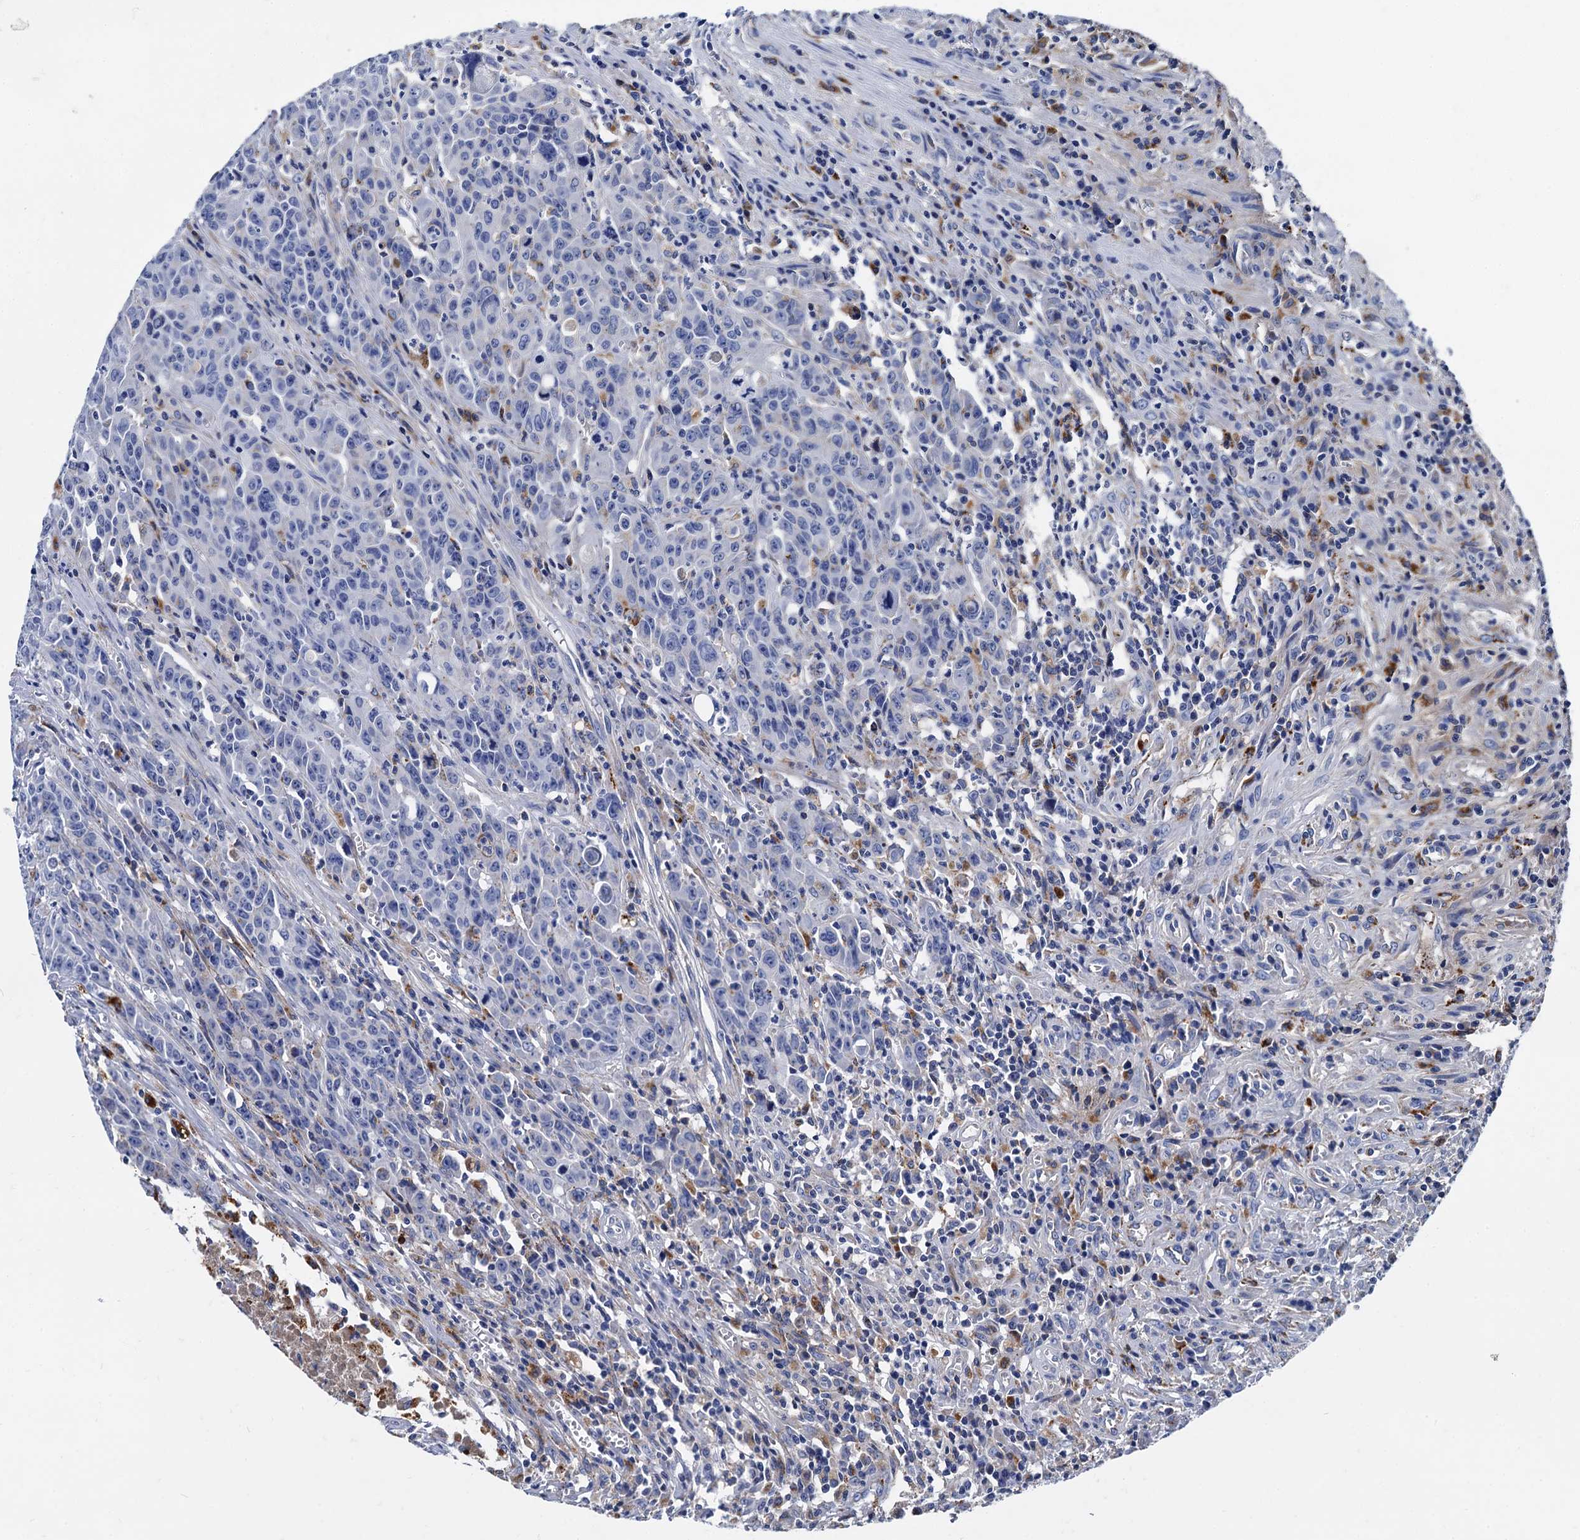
{"staining": {"intensity": "negative", "quantity": "none", "location": "none"}, "tissue": "colorectal cancer", "cell_type": "Tumor cells", "image_type": "cancer", "snomed": [{"axis": "morphology", "description": "Adenocarcinoma, NOS"}, {"axis": "topography", "description": "Colon"}], "caption": "Immunohistochemical staining of human colorectal cancer (adenocarcinoma) demonstrates no significant expression in tumor cells.", "gene": "APOD", "patient": {"sex": "female", "age": 84}}